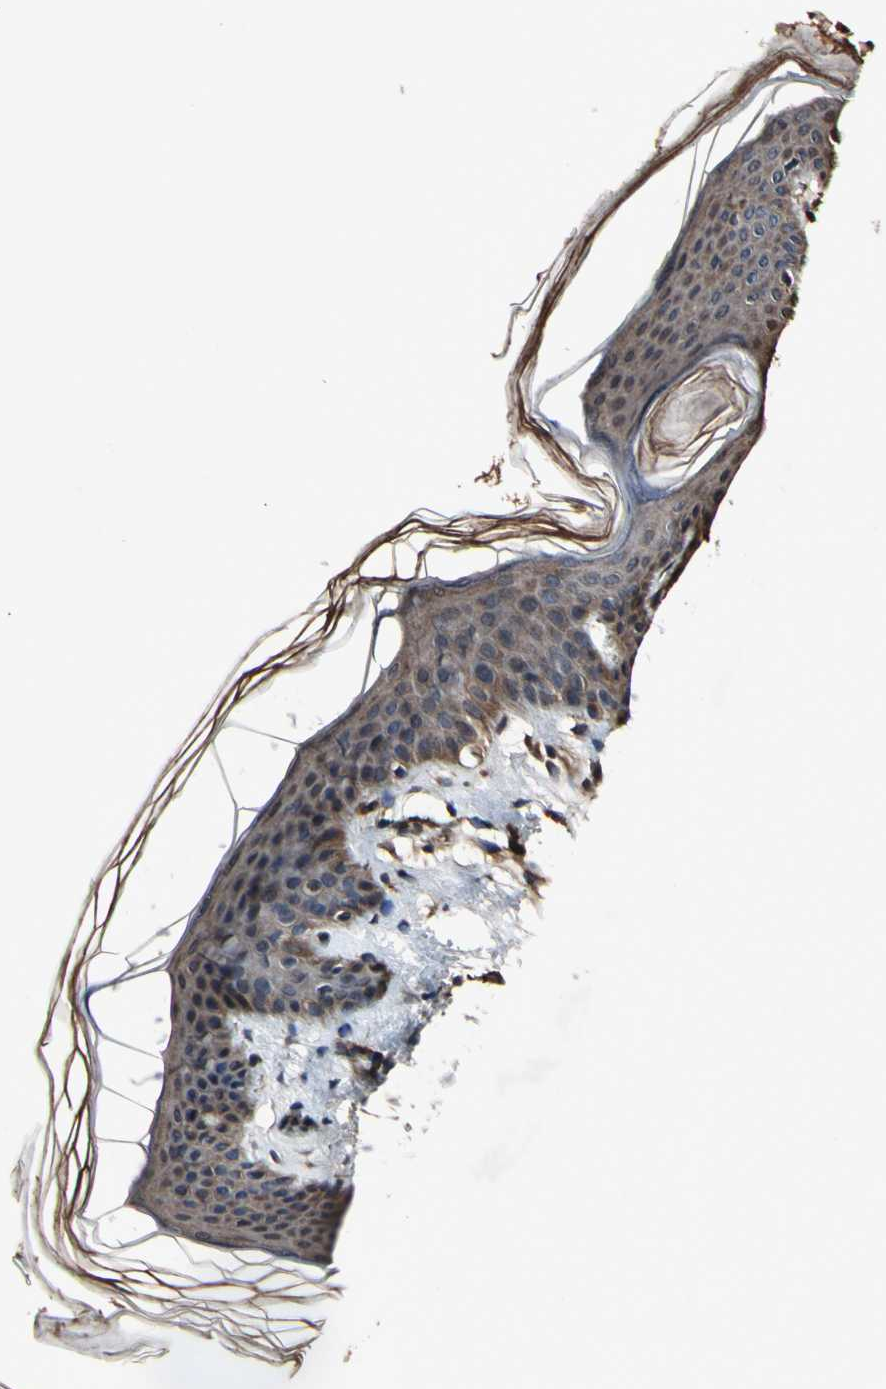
{"staining": {"intensity": "weak", "quantity": ">75%", "location": "cytoplasmic/membranous"}, "tissue": "skin", "cell_type": "Fibroblasts", "image_type": "normal", "snomed": [{"axis": "morphology", "description": "Normal tissue, NOS"}, {"axis": "topography", "description": "Skin"}], "caption": "Immunohistochemical staining of benign skin shows low levels of weak cytoplasmic/membranous staining in about >75% of fibroblasts.", "gene": "PLAT", "patient": {"sex": "female", "age": 17}}